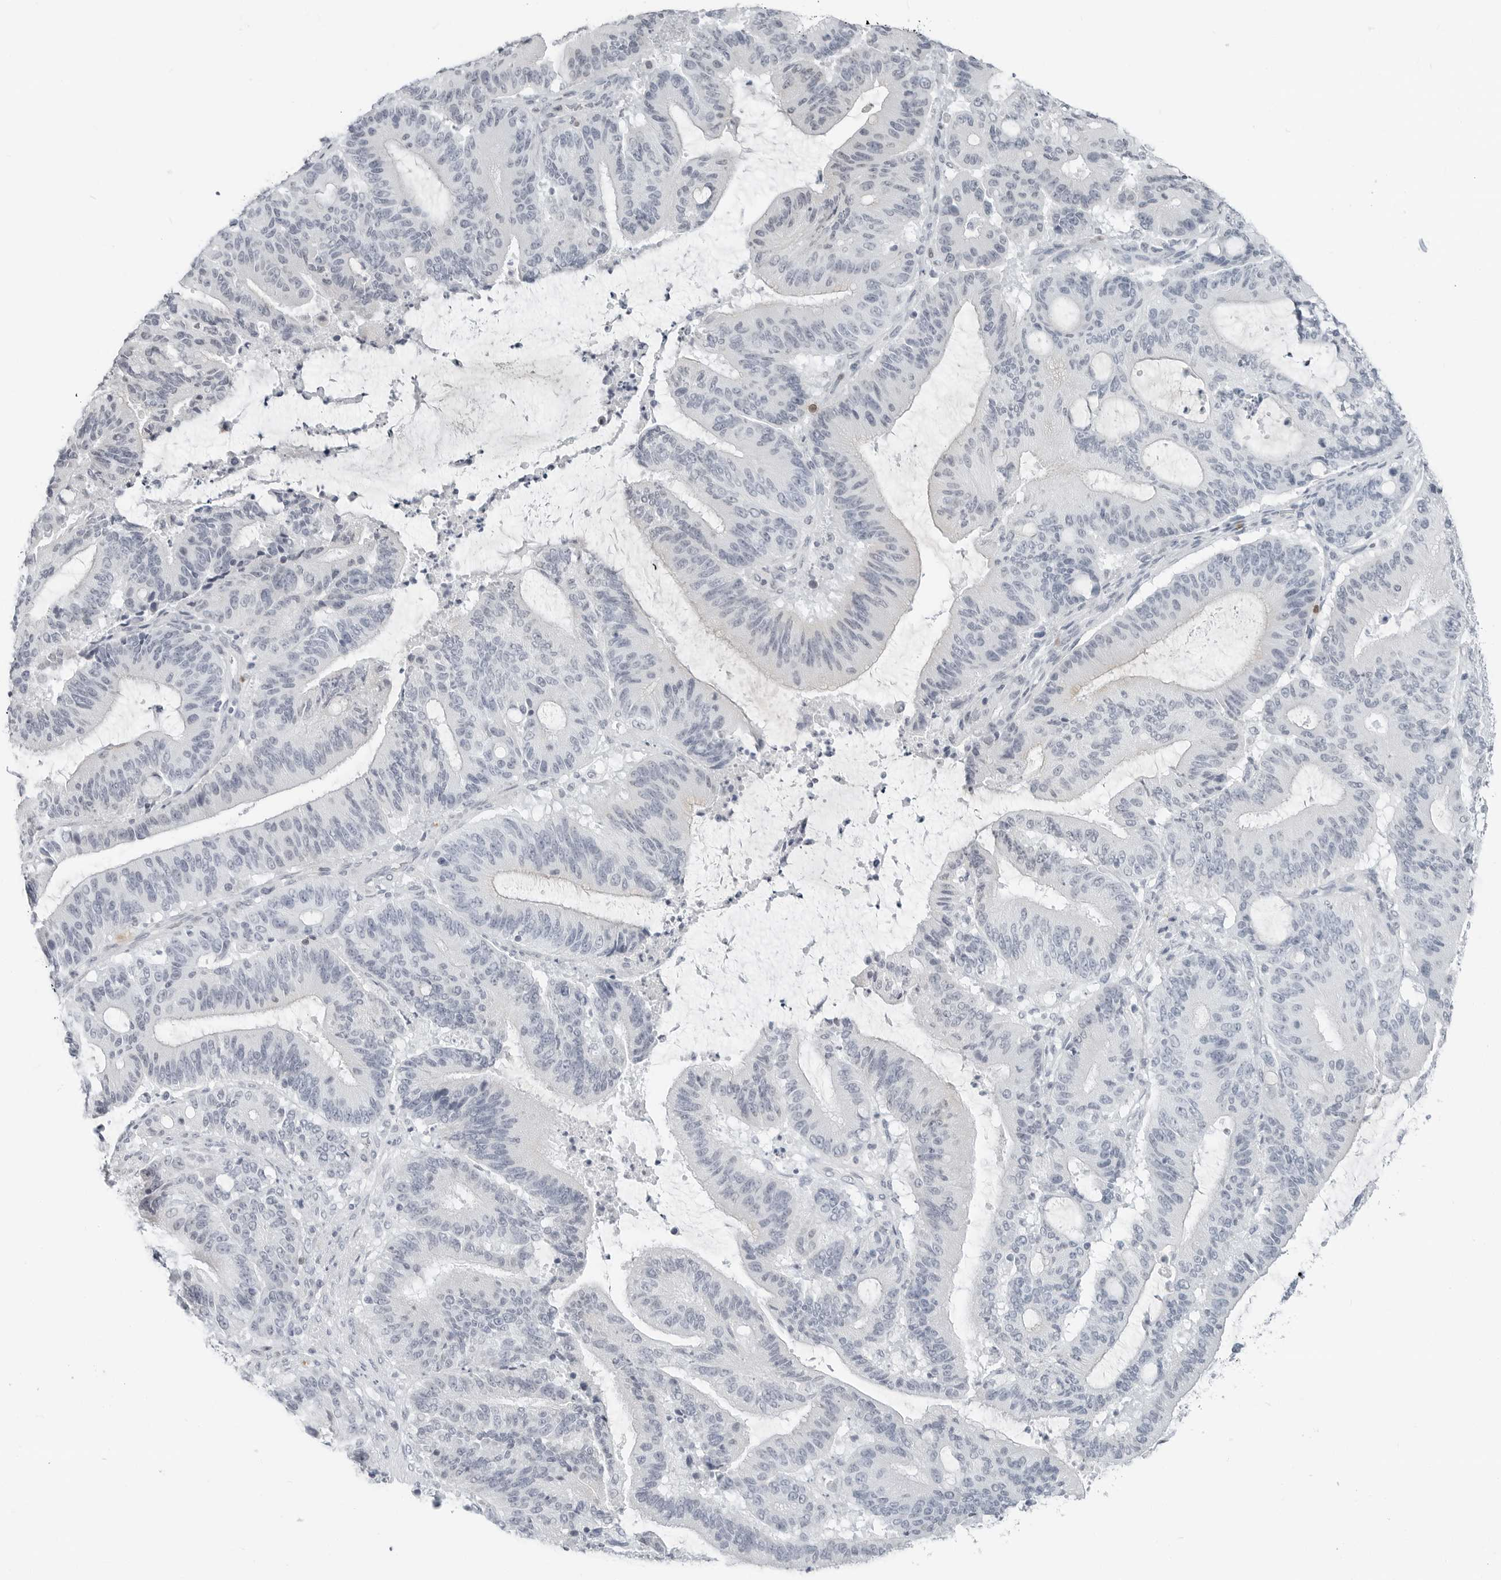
{"staining": {"intensity": "negative", "quantity": "none", "location": "none"}, "tissue": "liver cancer", "cell_type": "Tumor cells", "image_type": "cancer", "snomed": [{"axis": "morphology", "description": "Normal tissue, NOS"}, {"axis": "morphology", "description": "Cholangiocarcinoma"}, {"axis": "topography", "description": "Liver"}, {"axis": "topography", "description": "Peripheral nerve tissue"}], "caption": "IHC photomicrograph of human liver cancer (cholangiocarcinoma) stained for a protein (brown), which demonstrates no expression in tumor cells. (Immunohistochemistry, brightfield microscopy, high magnification).", "gene": "XIRP1", "patient": {"sex": "female", "age": 73}}